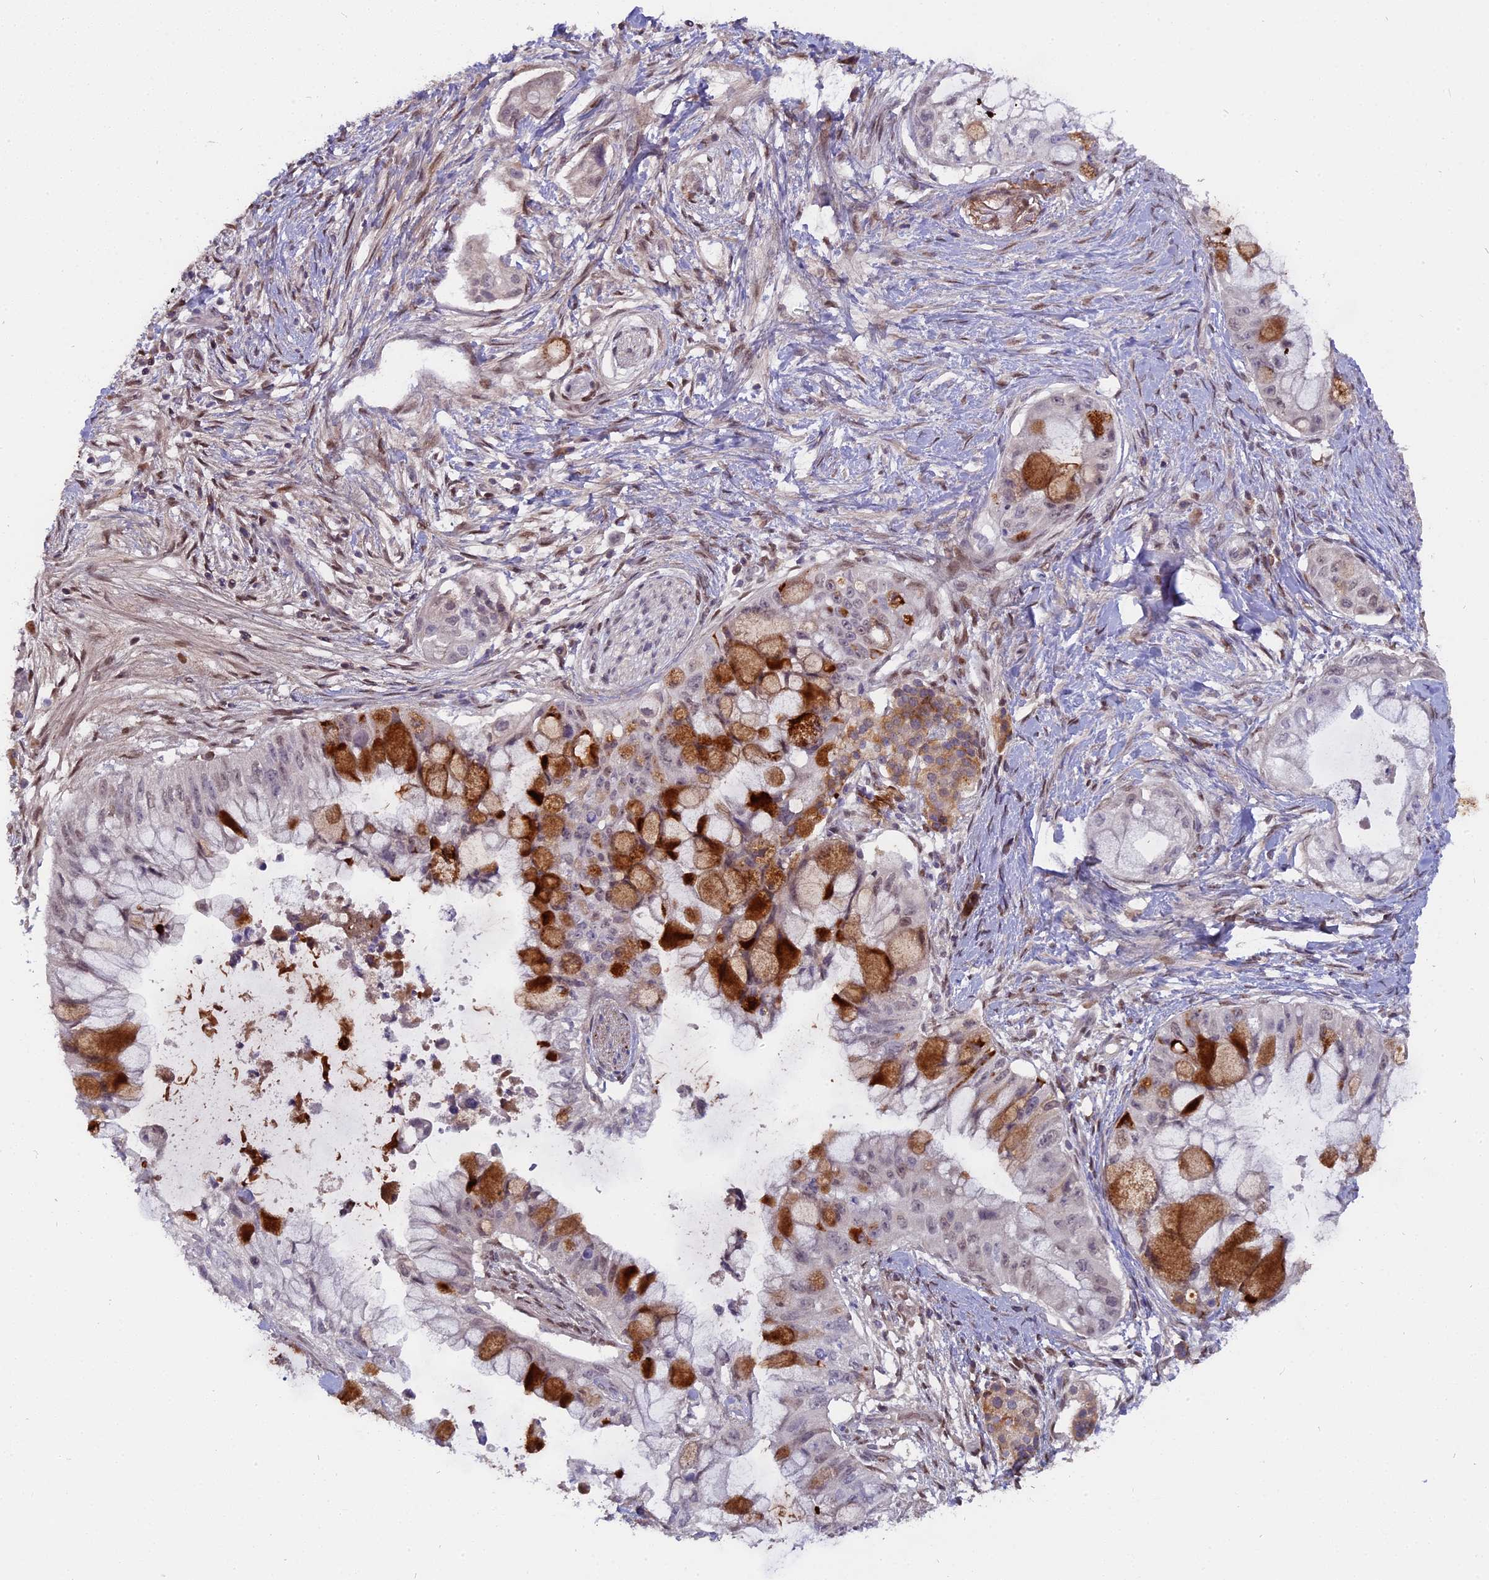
{"staining": {"intensity": "strong", "quantity": "25%-75%", "location": "cytoplasmic/membranous"}, "tissue": "pancreatic cancer", "cell_type": "Tumor cells", "image_type": "cancer", "snomed": [{"axis": "morphology", "description": "Adenocarcinoma, NOS"}, {"axis": "topography", "description": "Pancreas"}], "caption": "Immunohistochemistry (IHC) micrograph of neoplastic tissue: pancreatic cancer stained using immunohistochemistry (IHC) shows high levels of strong protein expression localized specifically in the cytoplasmic/membranous of tumor cells, appearing as a cytoplasmic/membranous brown color.", "gene": "PYGO1", "patient": {"sex": "male", "age": 48}}